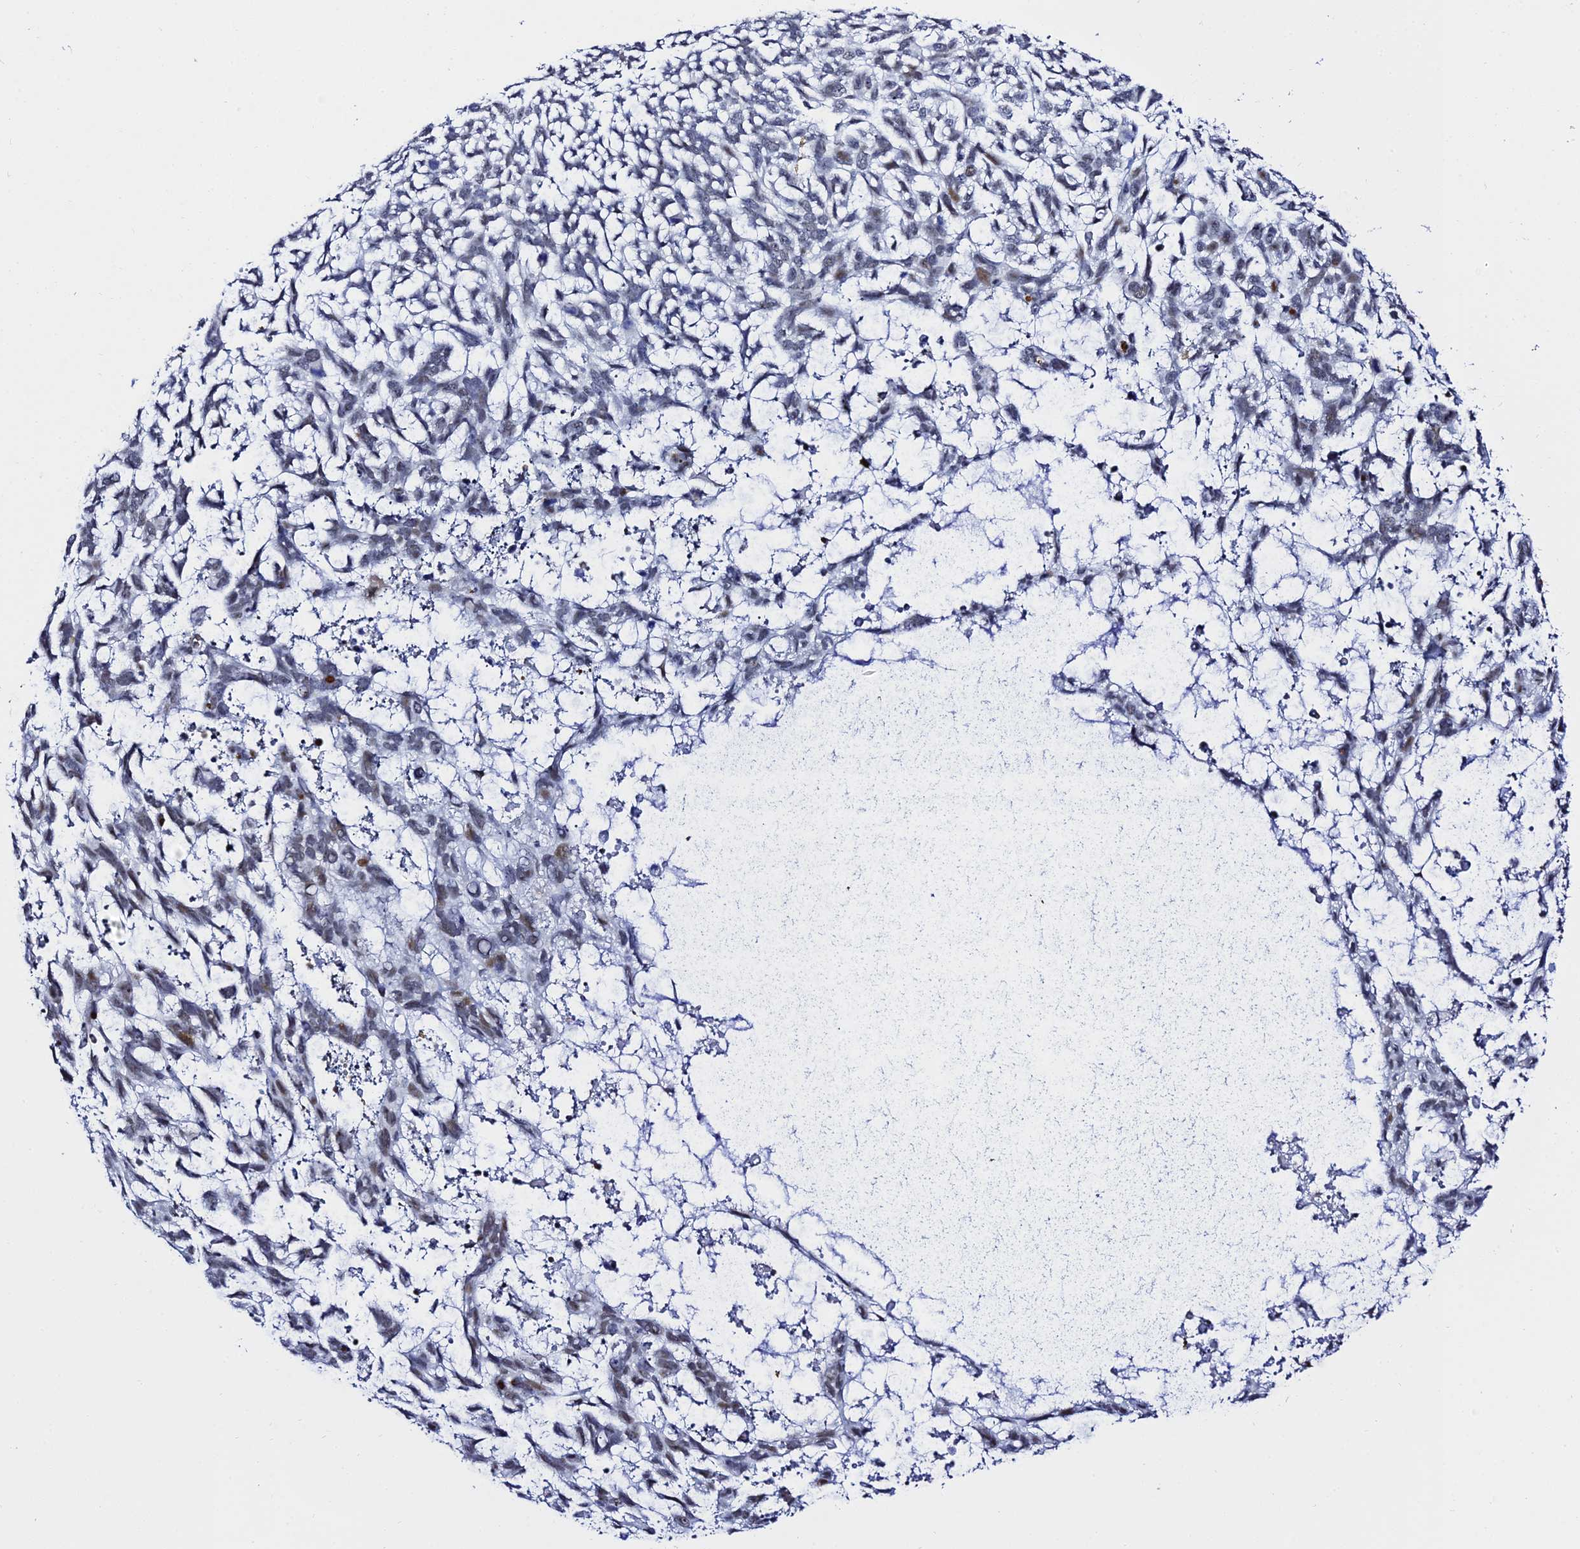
{"staining": {"intensity": "weak", "quantity": "<25%", "location": "nuclear"}, "tissue": "skin cancer", "cell_type": "Tumor cells", "image_type": "cancer", "snomed": [{"axis": "morphology", "description": "Basal cell carcinoma"}, {"axis": "topography", "description": "Skin"}], "caption": "High power microscopy micrograph of an immunohistochemistry (IHC) image of skin cancer (basal cell carcinoma), revealing no significant positivity in tumor cells.", "gene": "POFUT2", "patient": {"sex": "male", "age": 88}}